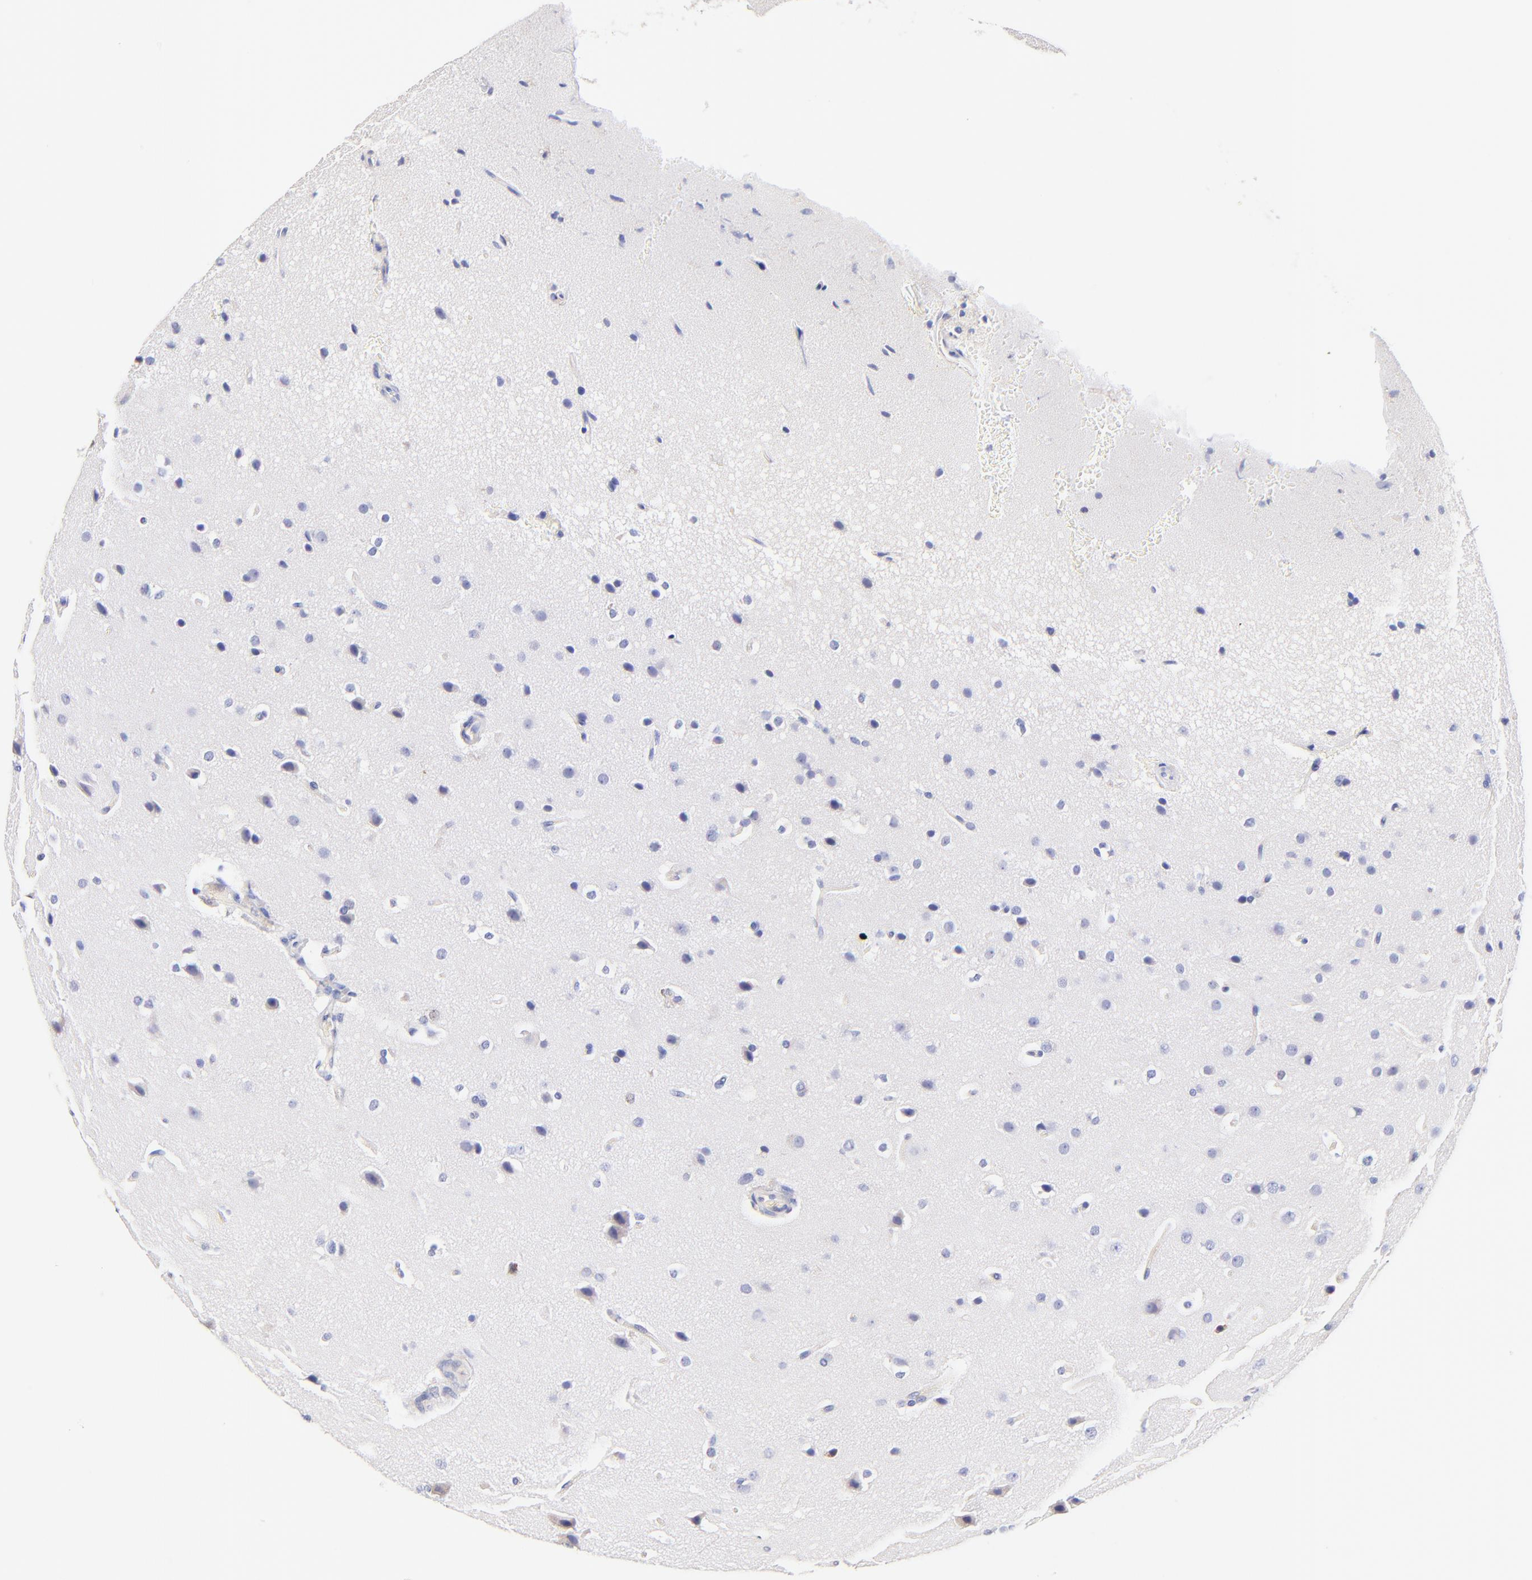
{"staining": {"intensity": "negative", "quantity": "none", "location": "none"}, "tissue": "glioma", "cell_type": "Tumor cells", "image_type": "cancer", "snomed": [{"axis": "morphology", "description": "Glioma, malignant, Low grade"}, {"axis": "topography", "description": "Cerebral cortex"}], "caption": "This is a micrograph of immunohistochemistry (IHC) staining of glioma, which shows no expression in tumor cells.", "gene": "ASB9", "patient": {"sex": "female", "age": 47}}